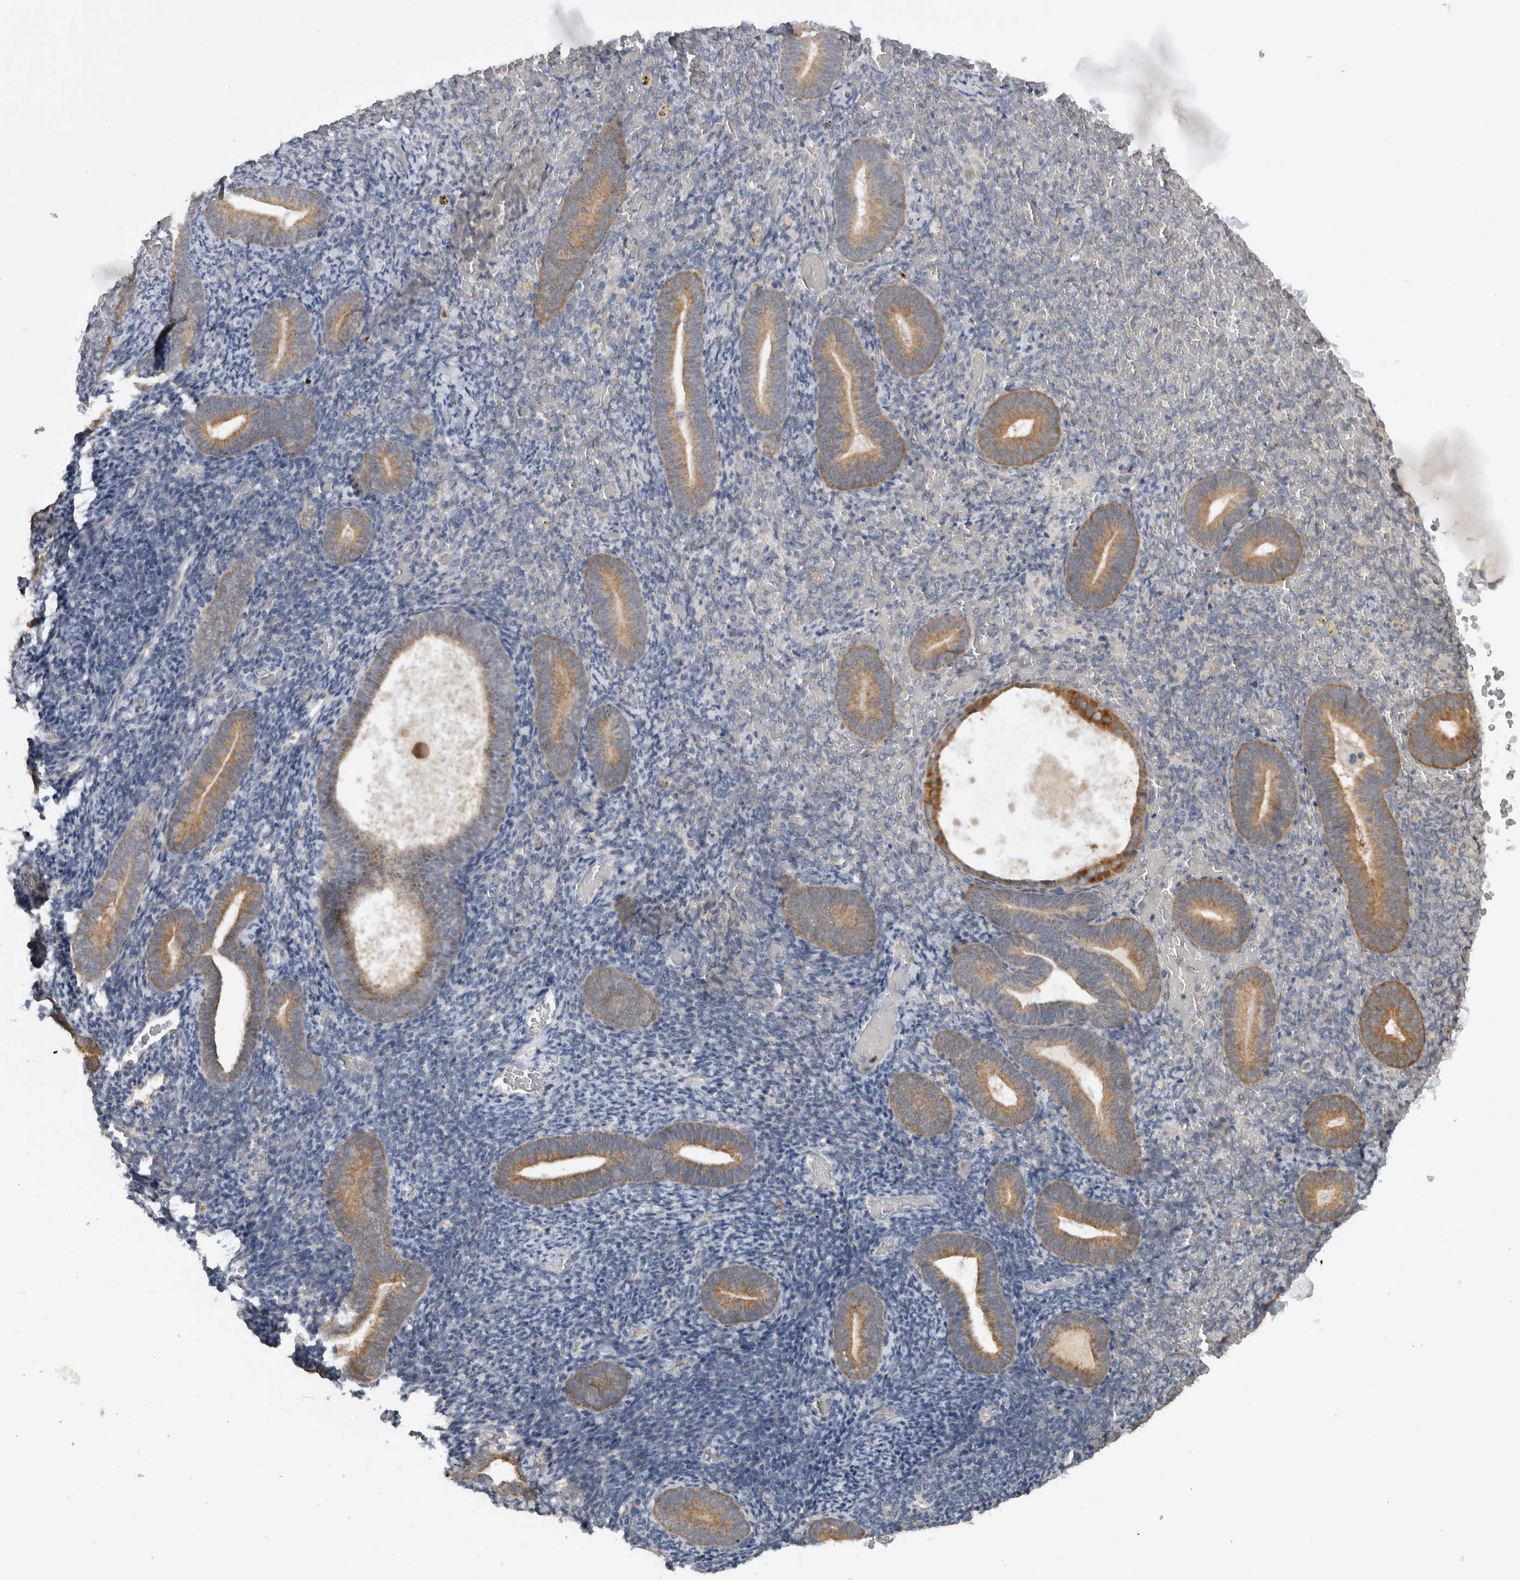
{"staining": {"intensity": "negative", "quantity": "none", "location": "none"}, "tissue": "endometrium", "cell_type": "Cells in endometrial stroma", "image_type": "normal", "snomed": [{"axis": "morphology", "description": "Normal tissue, NOS"}, {"axis": "topography", "description": "Endometrium"}], "caption": "This is an immunohistochemistry histopathology image of benign human endometrium. There is no staining in cells in endometrial stroma.", "gene": "DYRK2", "patient": {"sex": "female", "age": 51}}